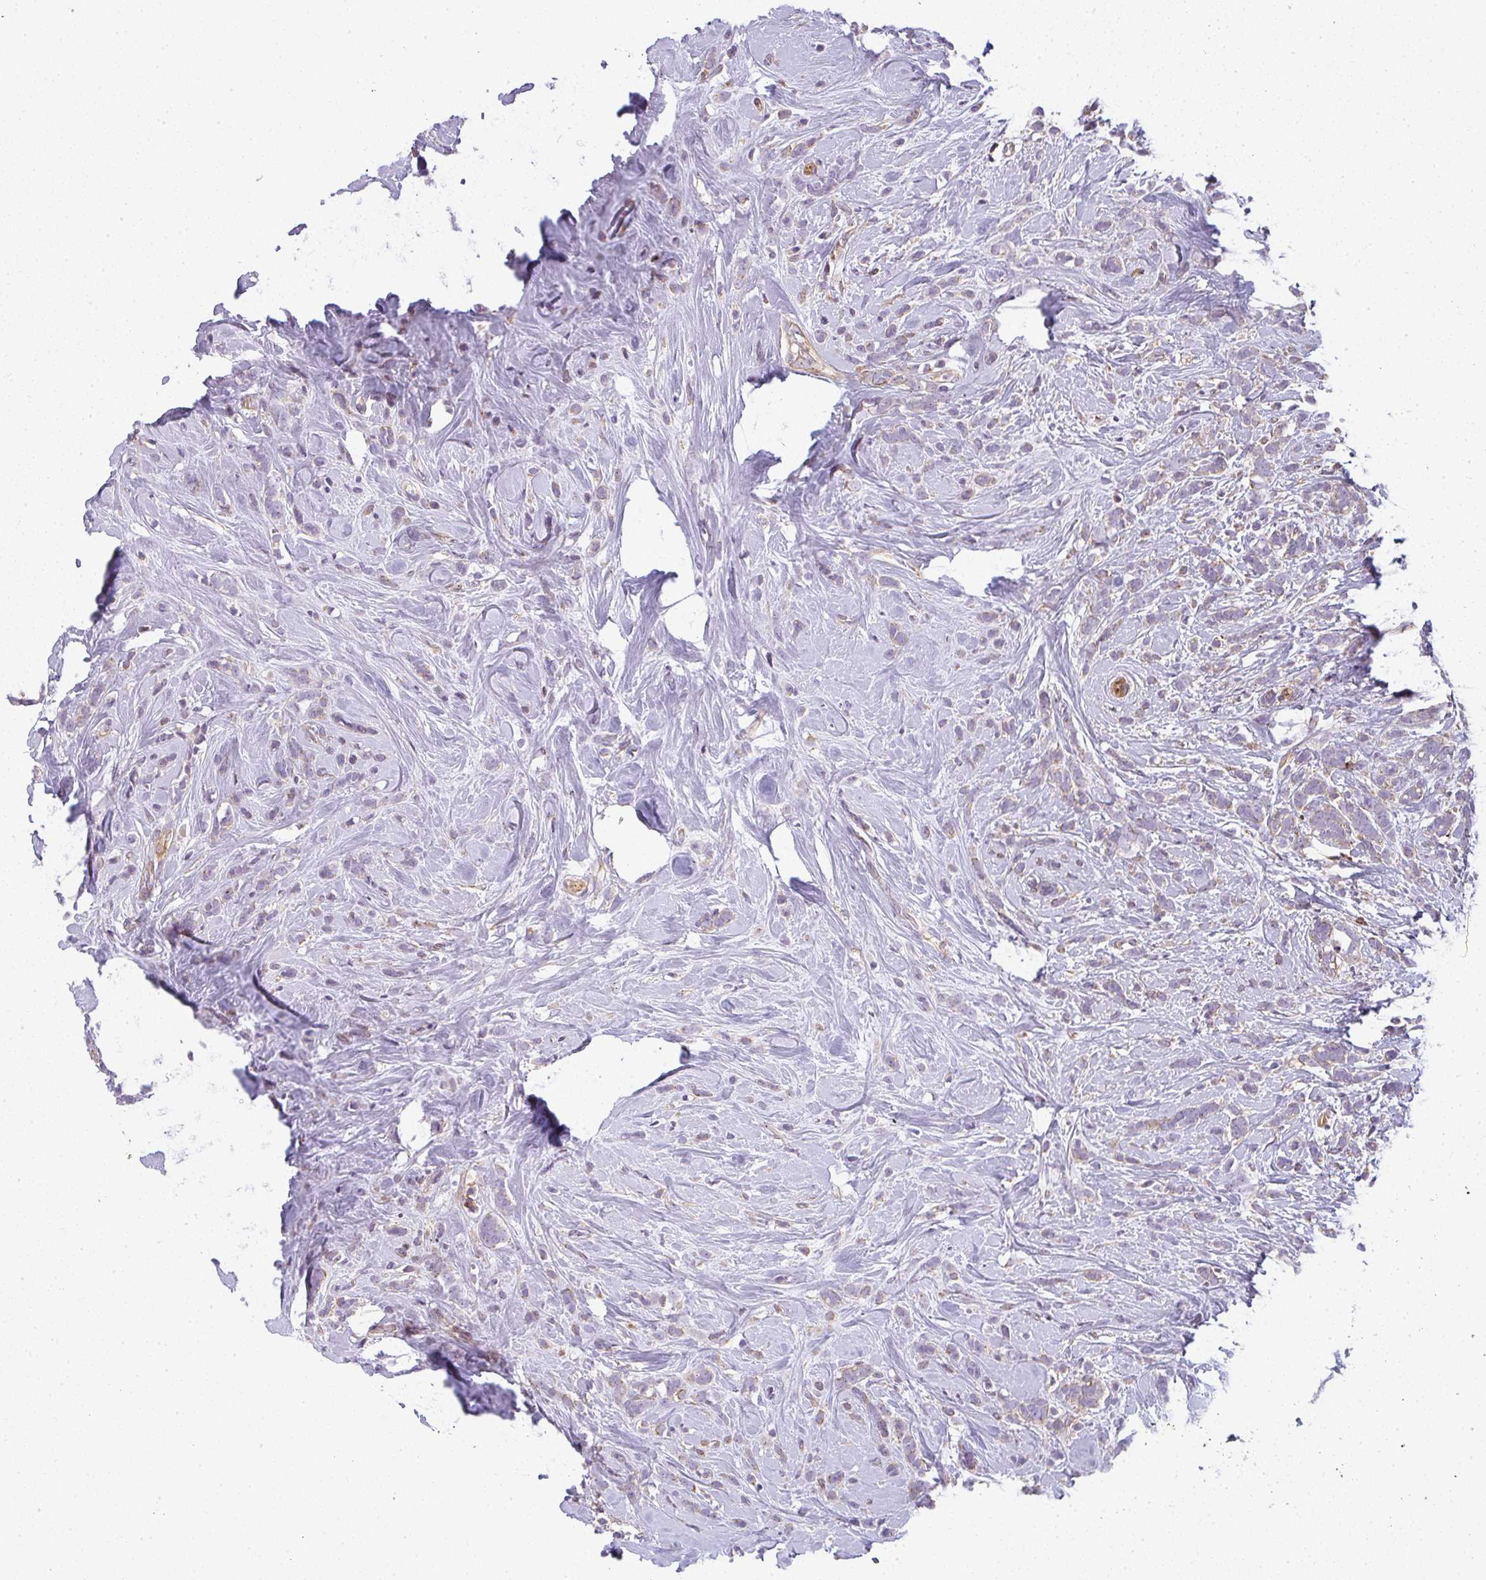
{"staining": {"intensity": "weak", "quantity": "25%-75%", "location": "cytoplasmic/membranous"}, "tissue": "breast cancer", "cell_type": "Tumor cells", "image_type": "cancer", "snomed": [{"axis": "morphology", "description": "Lobular carcinoma"}, {"axis": "topography", "description": "Breast"}], "caption": "High-magnification brightfield microscopy of breast lobular carcinoma stained with DAB (brown) and counterstained with hematoxylin (blue). tumor cells exhibit weak cytoplasmic/membranous positivity is identified in approximately25%-75% of cells.", "gene": "SULF1", "patient": {"sex": "female", "age": 58}}